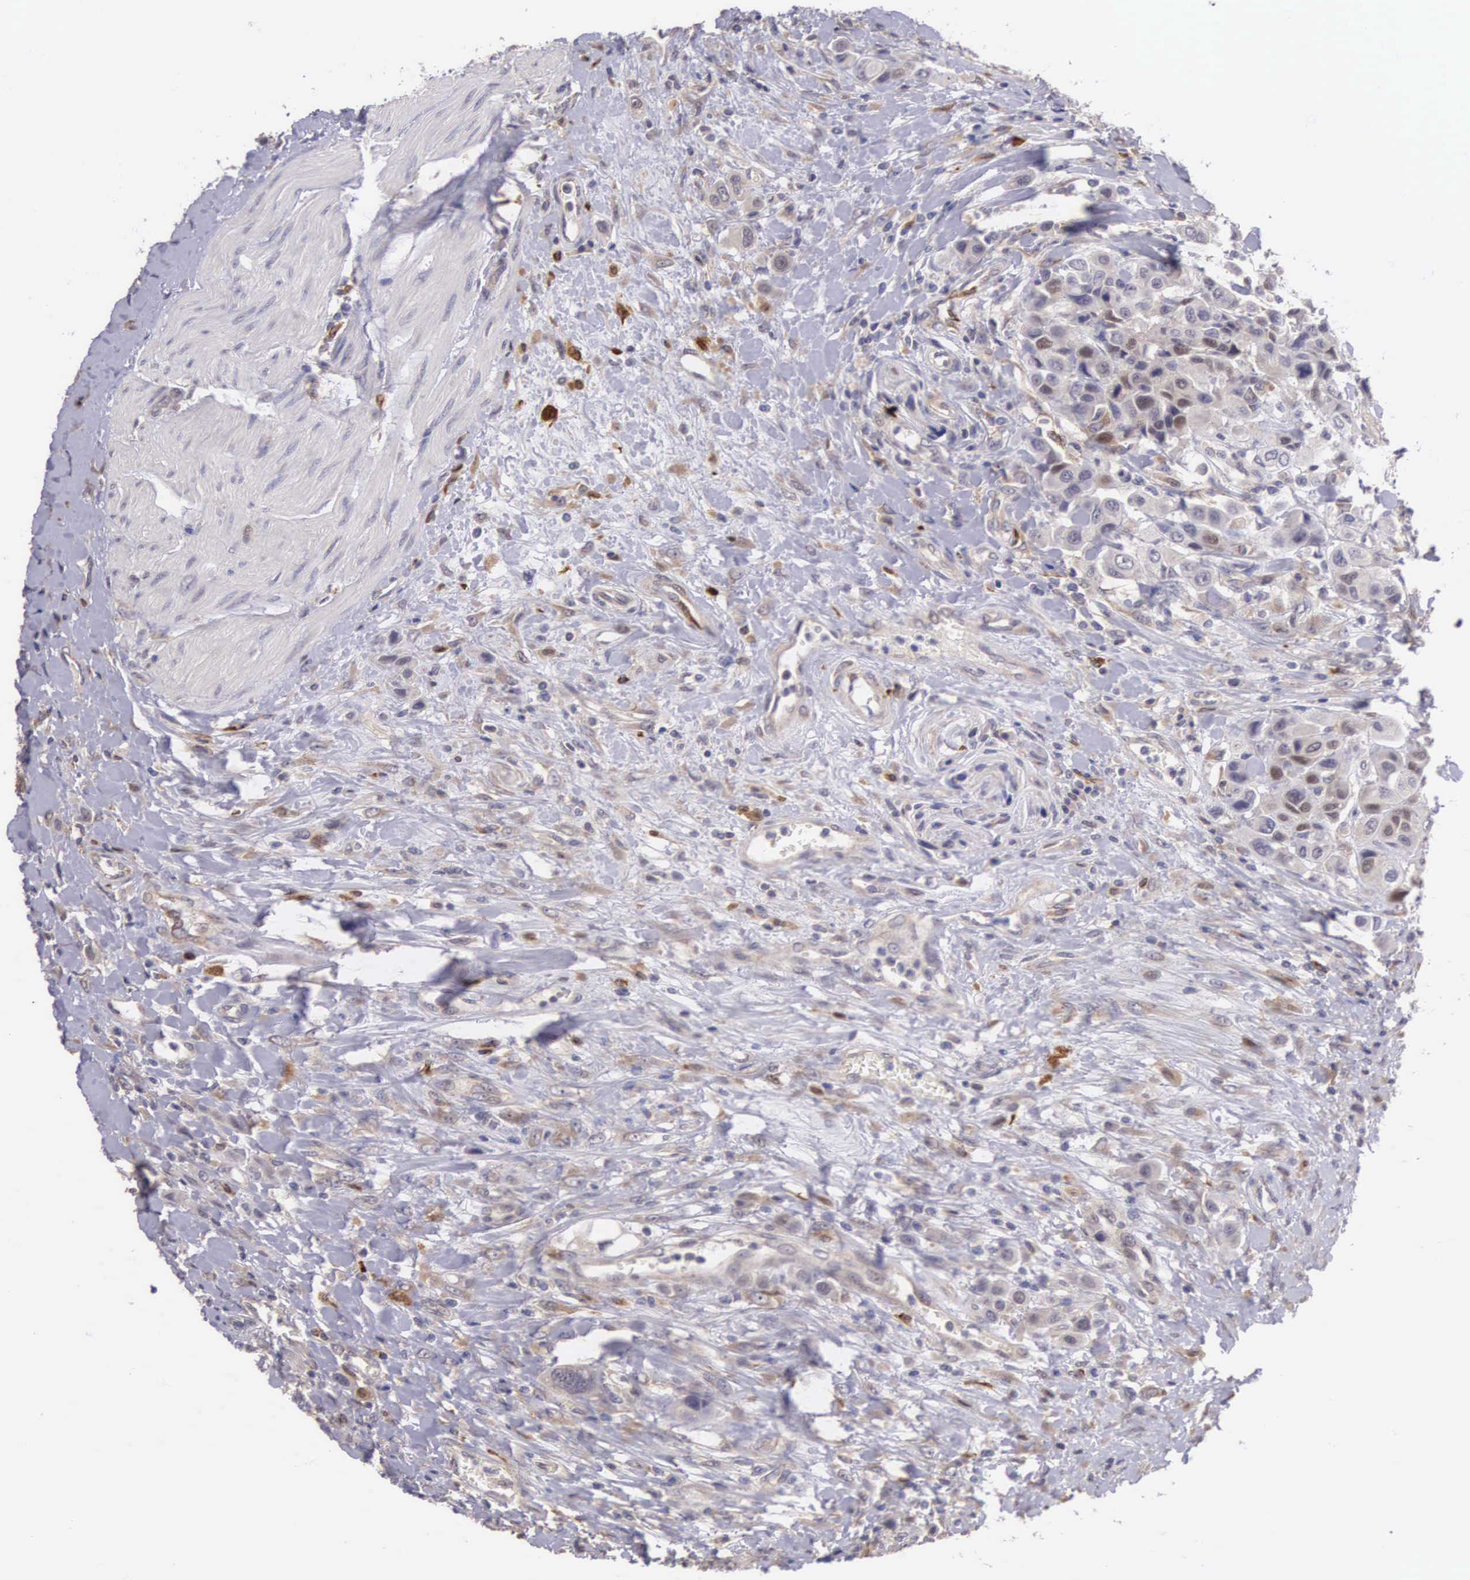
{"staining": {"intensity": "weak", "quantity": ">75%", "location": "cytoplasmic/membranous"}, "tissue": "urothelial cancer", "cell_type": "Tumor cells", "image_type": "cancer", "snomed": [{"axis": "morphology", "description": "Urothelial carcinoma, High grade"}, {"axis": "topography", "description": "Urinary bladder"}], "caption": "Urothelial cancer stained for a protein (brown) demonstrates weak cytoplasmic/membranous positive expression in about >75% of tumor cells.", "gene": "CDC45", "patient": {"sex": "male", "age": 50}}